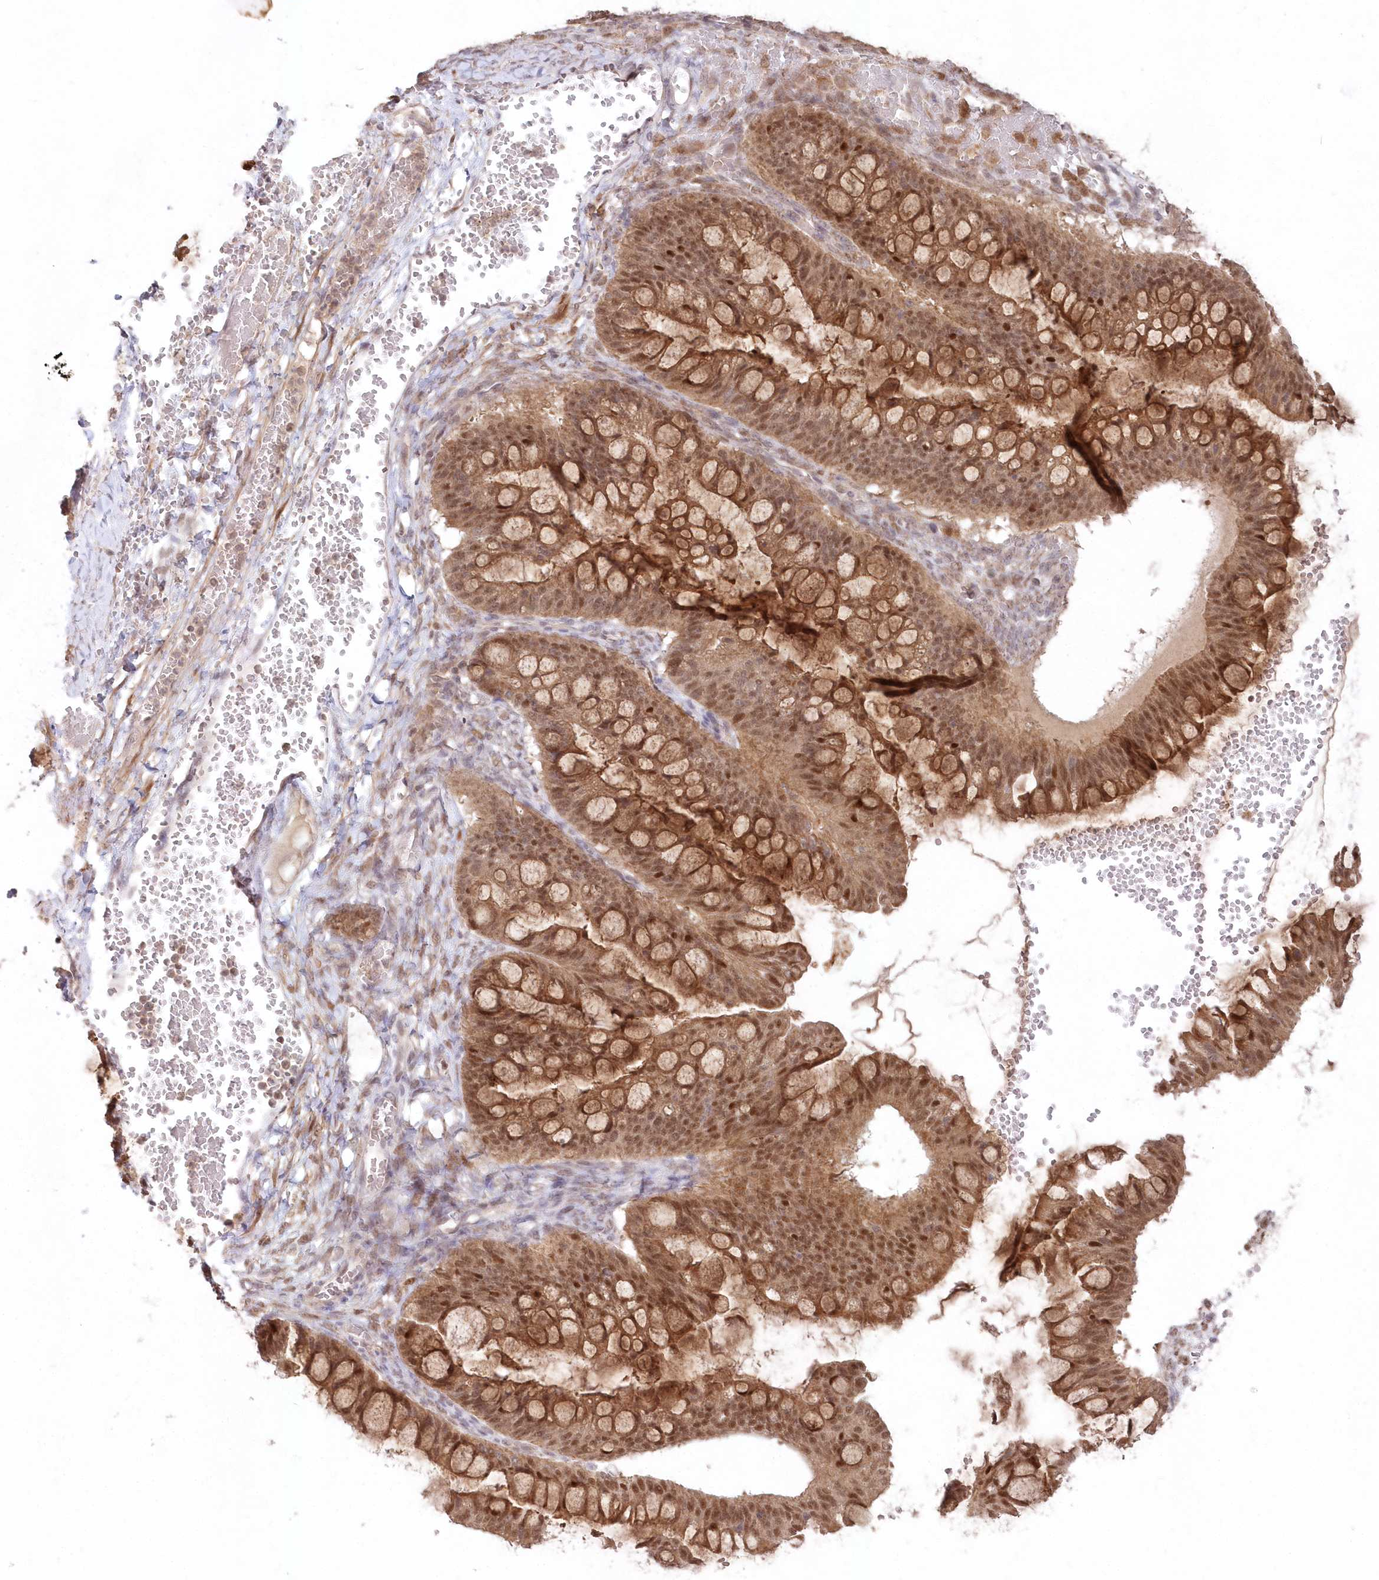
{"staining": {"intensity": "moderate", "quantity": ">75%", "location": "cytoplasmic/membranous,nuclear"}, "tissue": "ovarian cancer", "cell_type": "Tumor cells", "image_type": "cancer", "snomed": [{"axis": "morphology", "description": "Cystadenocarcinoma, mucinous, NOS"}, {"axis": "topography", "description": "Ovary"}], "caption": "High-magnification brightfield microscopy of ovarian mucinous cystadenocarcinoma stained with DAB (3,3'-diaminobenzidine) (brown) and counterstained with hematoxylin (blue). tumor cells exhibit moderate cytoplasmic/membranous and nuclear staining is identified in about>75% of cells. Nuclei are stained in blue.", "gene": "ASCC1", "patient": {"sex": "female", "age": 73}}